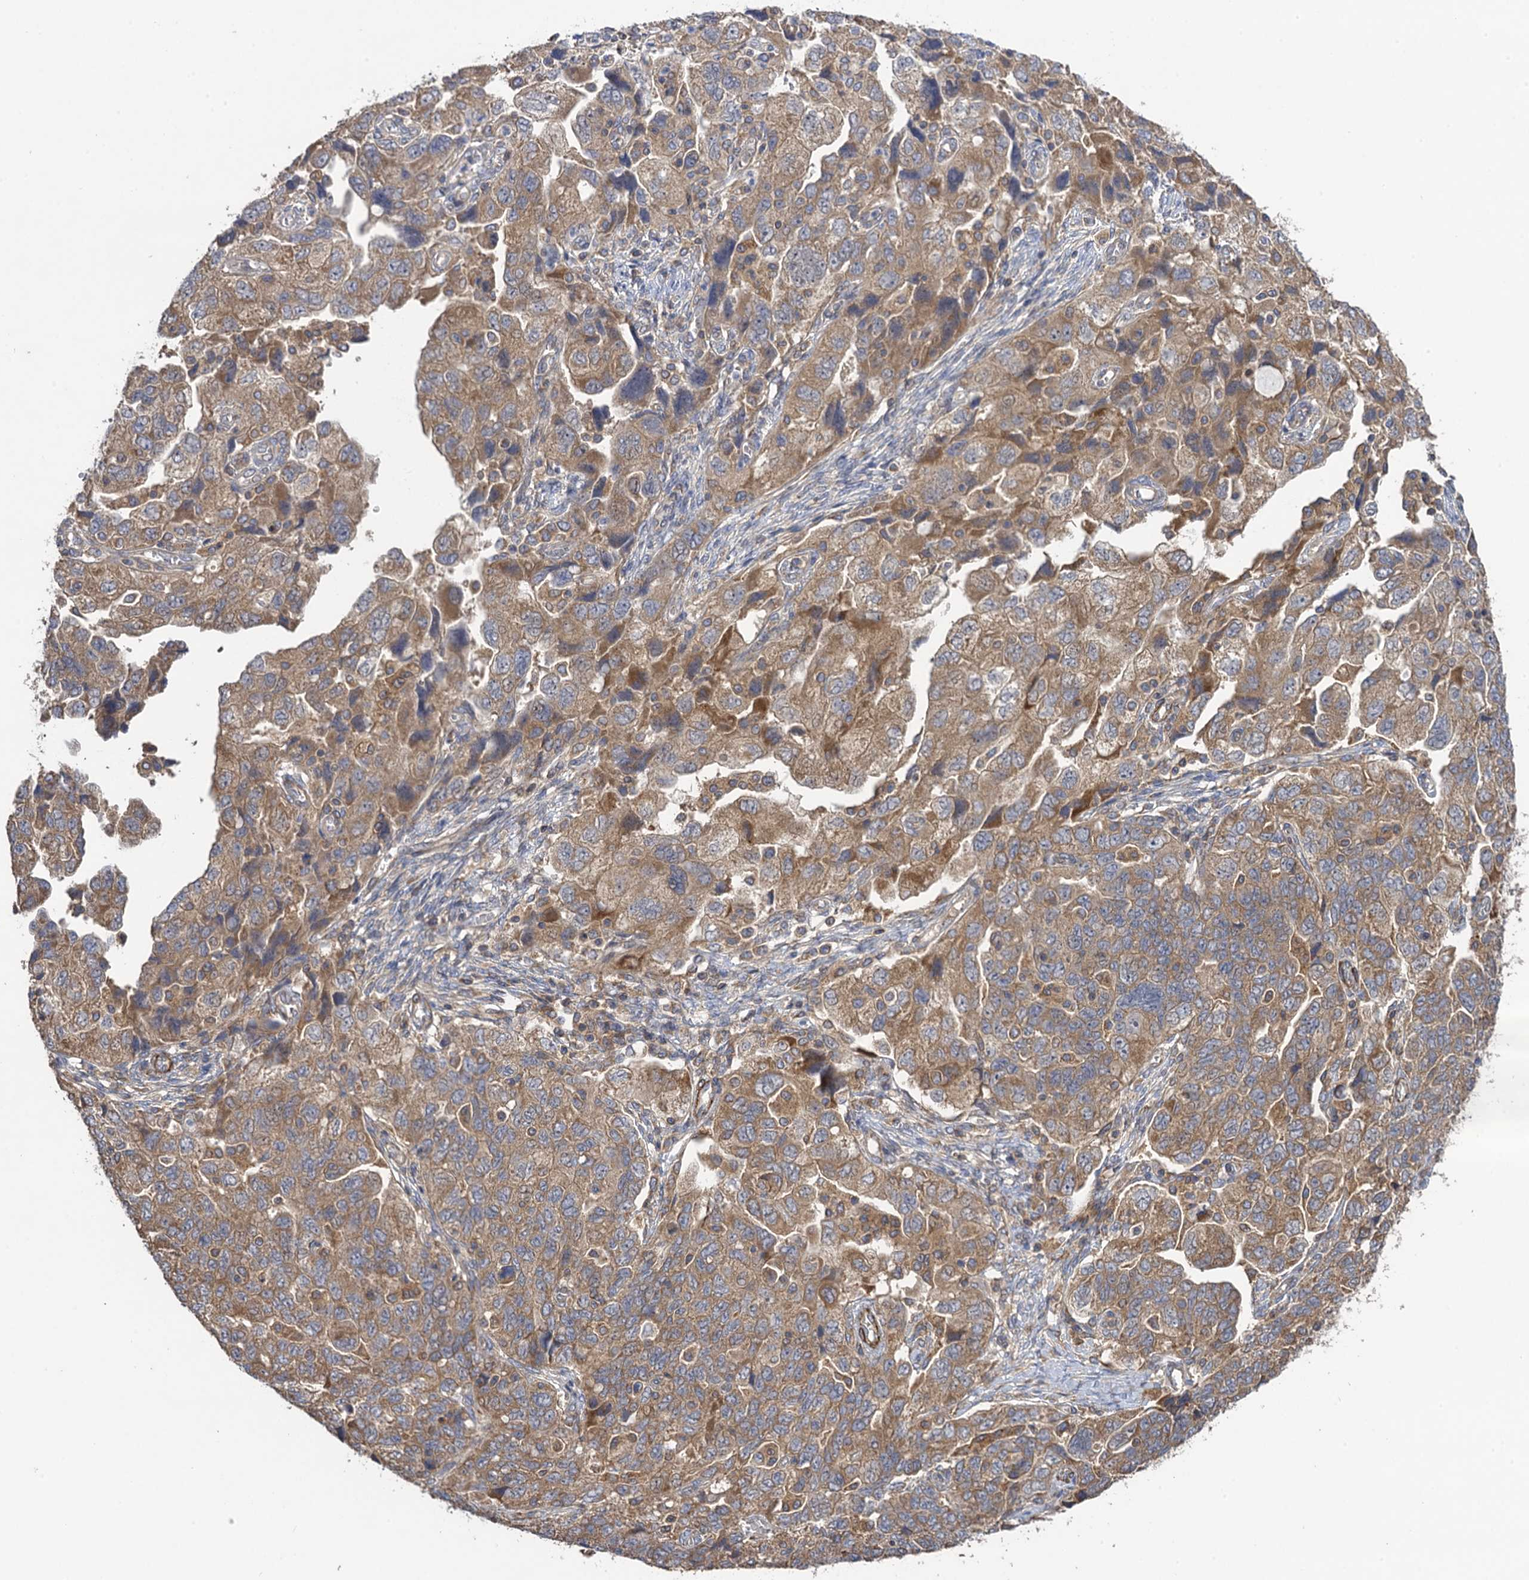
{"staining": {"intensity": "moderate", "quantity": ">75%", "location": "cytoplasmic/membranous"}, "tissue": "ovarian cancer", "cell_type": "Tumor cells", "image_type": "cancer", "snomed": [{"axis": "morphology", "description": "Carcinoma, NOS"}, {"axis": "morphology", "description": "Cystadenocarcinoma, serous, NOS"}, {"axis": "topography", "description": "Ovary"}], "caption": "Immunohistochemistry (IHC) image of ovarian cancer (serous cystadenocarcinoma) stained for a protein (brown), which exhibits medium levels of moderate cytoplasmic/membranous positivity in about >75% of tumor cells.", "gene": "WDR88", "patient": {"sex": "female", "age": 69}}